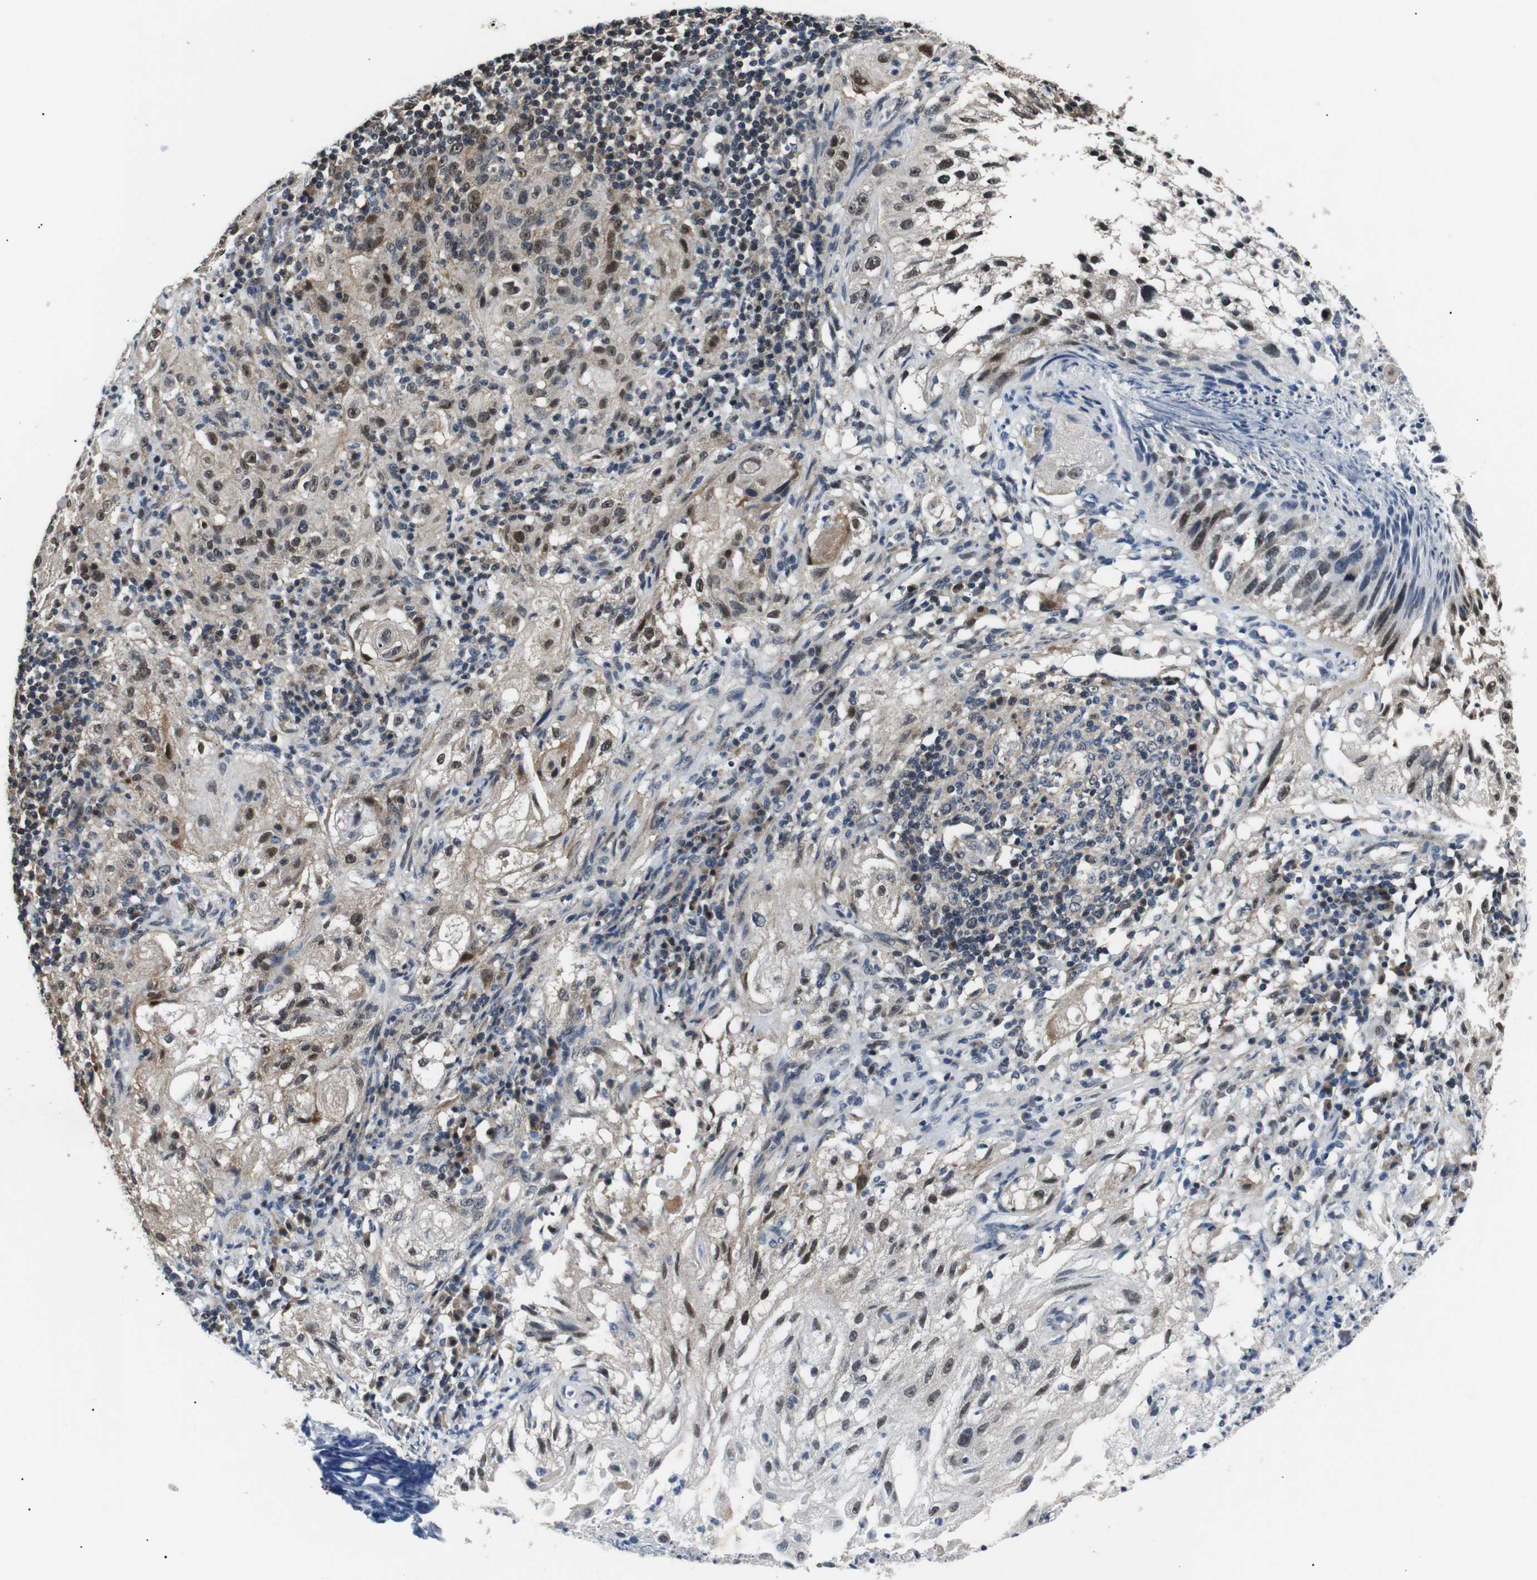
{"staining": {"intensity": "moderate", "quantity": "25%-75%", "location": "cytoplasmic/membranous,nuclear"}, "tissue": "lung cancer", "cell_type": "Tumor cells", "image_type": "cancer", "snomed": [{"axis": "morphology", "description": "Inflammation, NOS"}, {"axis": "morphology", "description": "Squamous cell carcinoma, NOS"}, {"axis": "topography", "description": "Lymph node"}, {"axis": "topography", "description": "Soft tissue"}, {"axis": "topography", "description": "Lung"}], "caption": "Lung cancer stained for a protein (brown) exhibits moderate cytoplasmic/membranous and nuclear positive positivity in approximately 25%-75% of tumor cells.", "gene": "SKP1", "patient": {"sex": "male", "age": 66}}